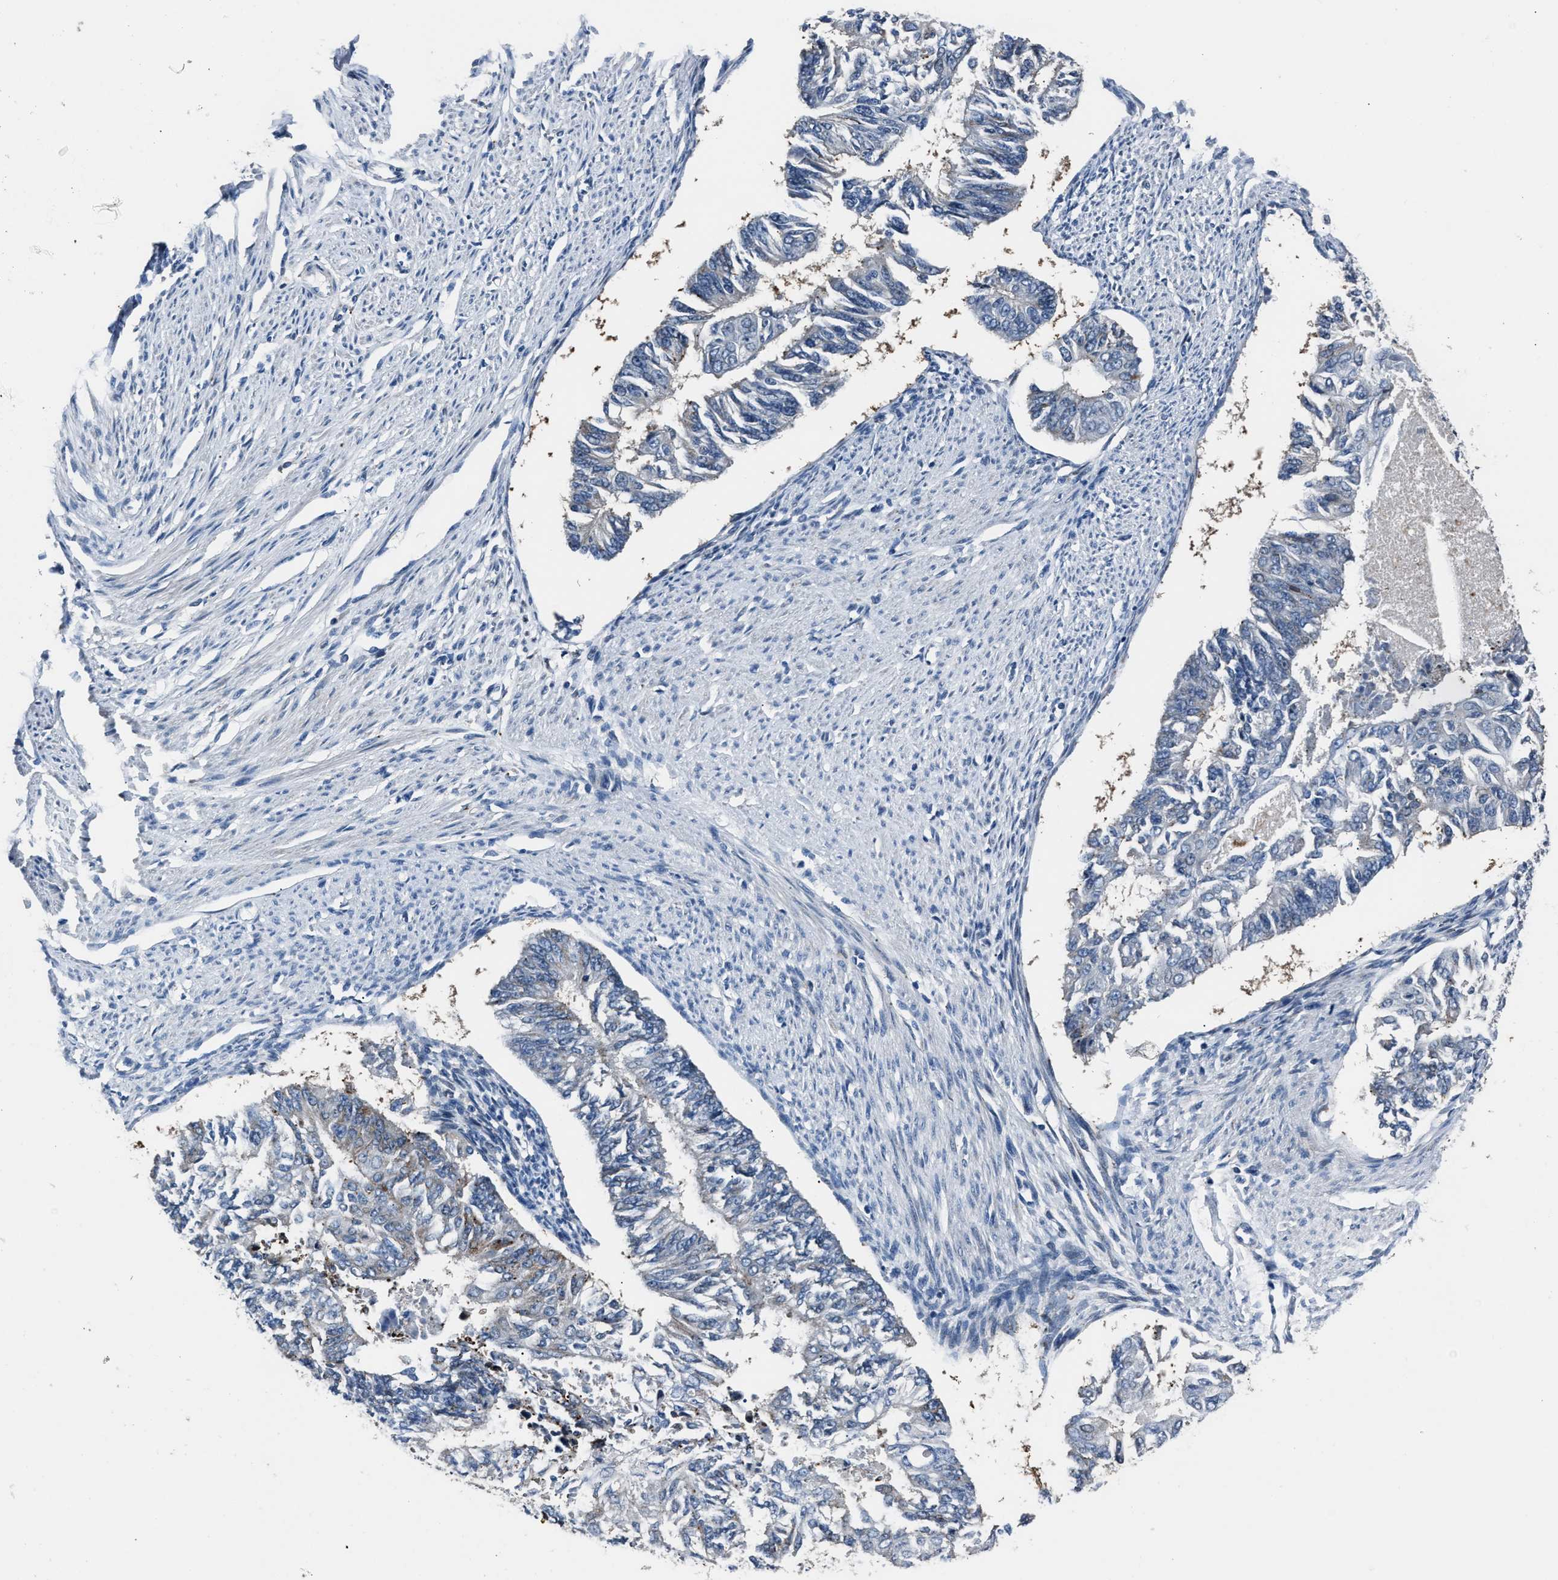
{"staining": {"intensity": "weak", "quantity": "<25%", "location": "cytoplasmic/membranous"}, "tissue": "endometrial cancer", "cell_type": "Tumor cells", "image_type": "cancer", "snomed": [{"axis": "morphology", "description": "Adenocarcinoma, NOS"}, {"axis": "topography", "description": "Endometrium"}], "caption": "Tumor cells show no significant protein expression in endometrial cancer (adenocarcinoma).", "gene": "DNAJC24", "patient": {"sex": "female", "age": 32}}